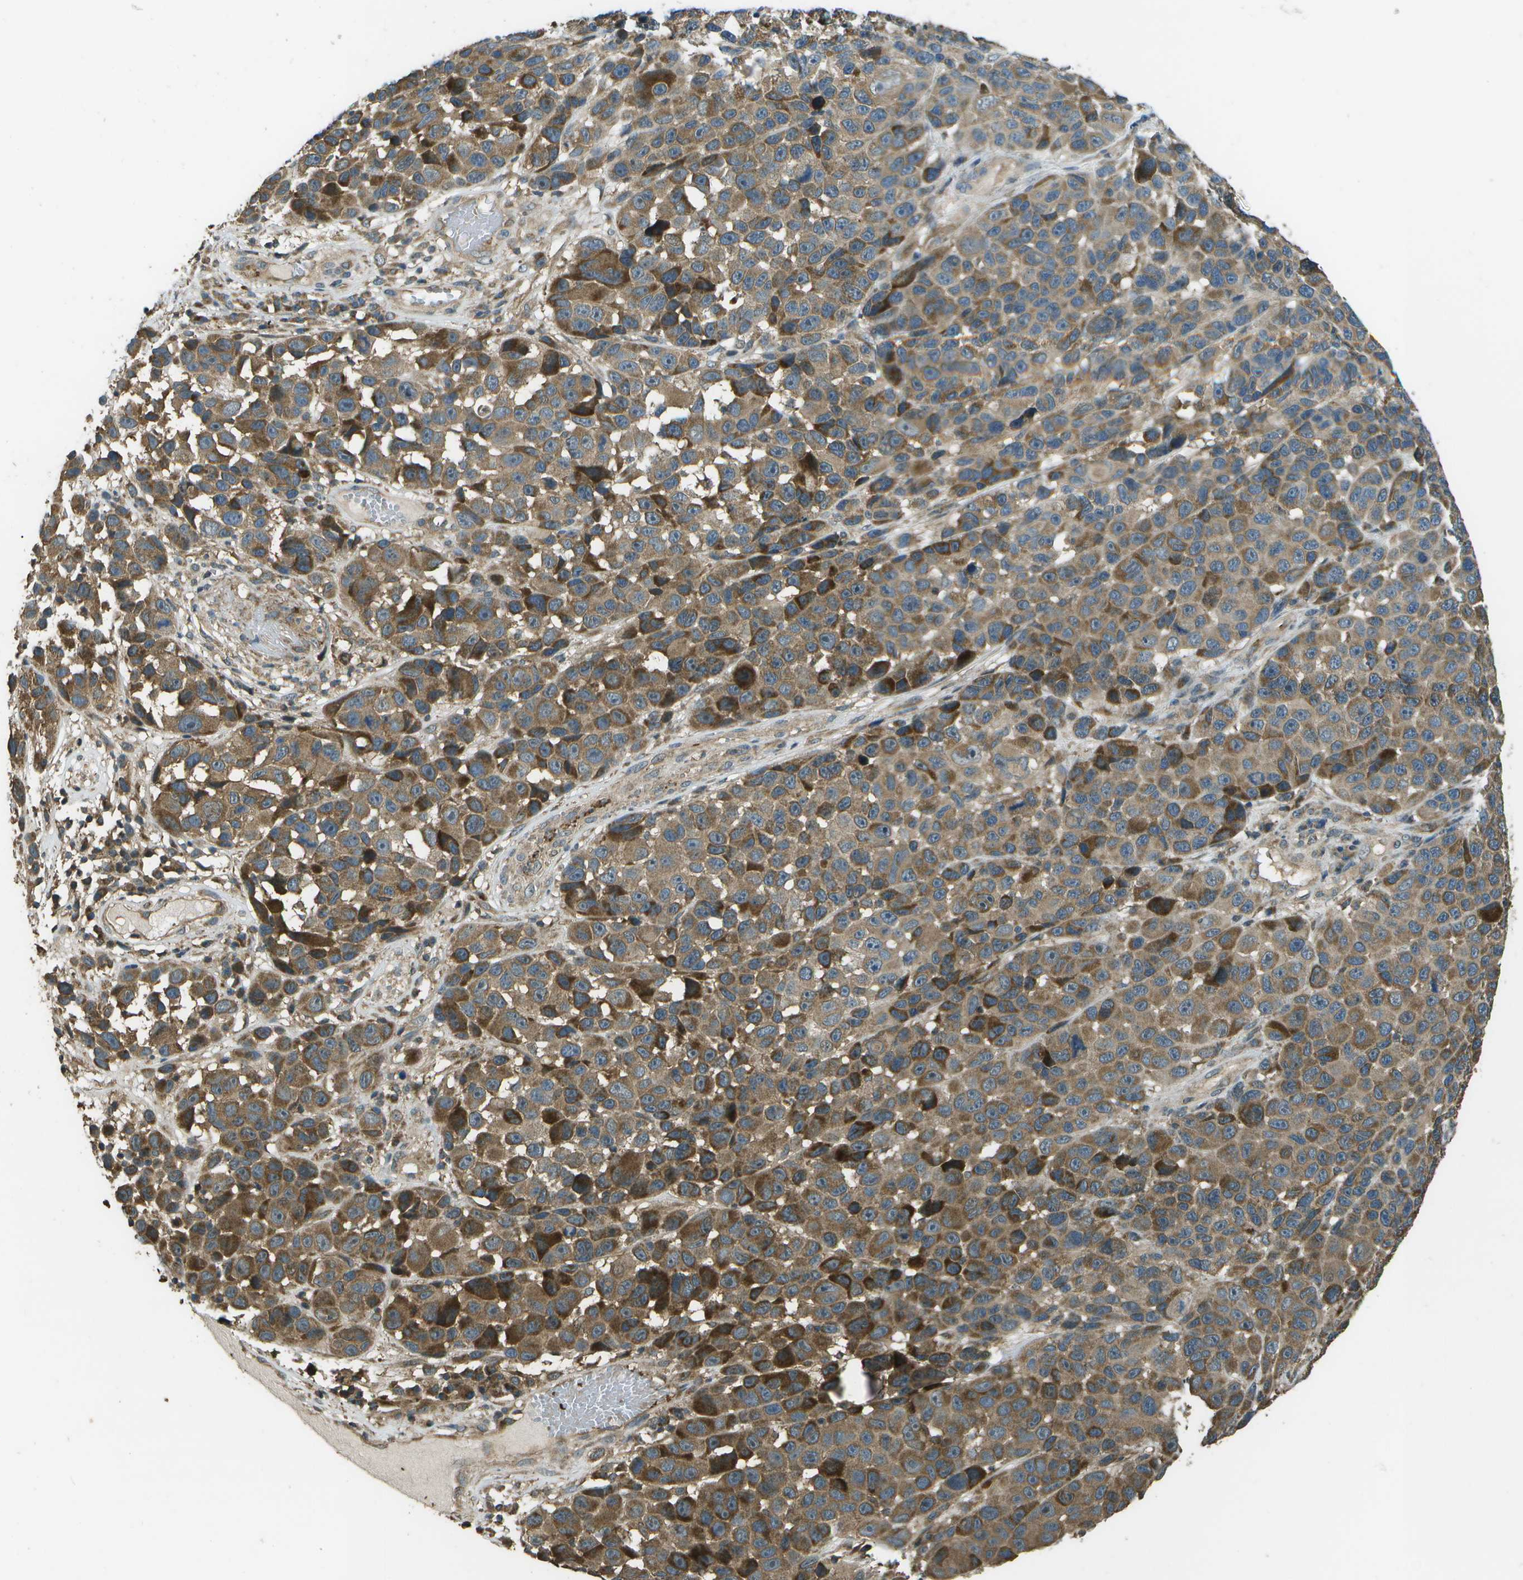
{"staining": {"intensity": "moderate", "quantity": ">75%", "location": "cytoplasmic/membranous"}, "tissue": "melanoma", "cell_type": "Tumor cells", "image_type": "cancer", "snomed": [{"axis": "morphology", "description": "Malignant melanoma, NOS"}, {"axis": "topography", "description": "Skin"}], "caption": "Immunohistochemical staining of melanoma shows medium levels of moderate cytoplasmic/membranous protein staining in about >75% of tumor cells.", "gene": "PLPBP", "patient": {"sex": "male", "age": 53}}